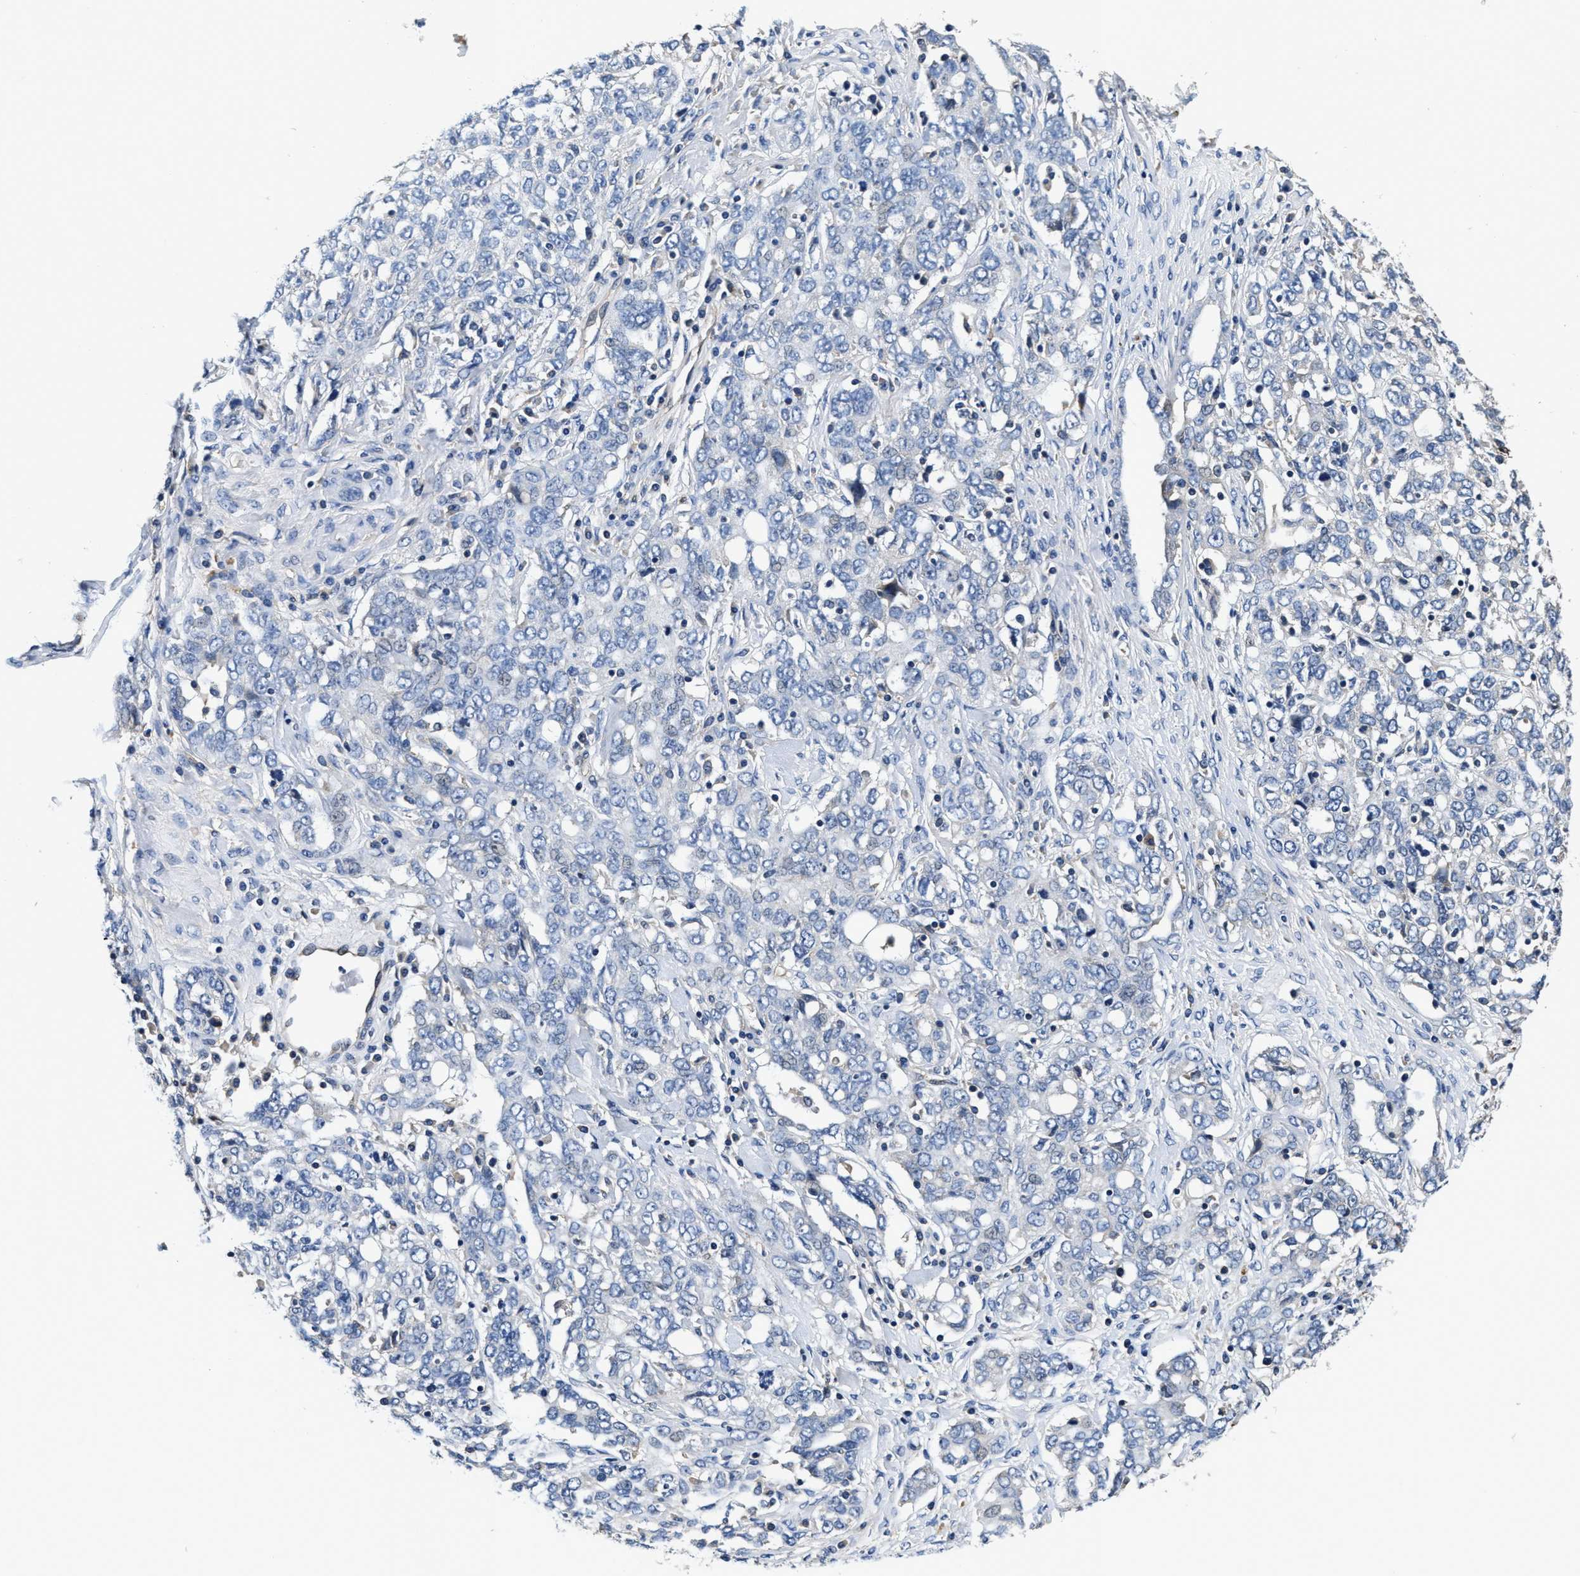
{"staining": {"intensity": "negative", "quantity": "none", "location": "none"}, "tissue": "ovarian cancer", "cell_type": "Tumor cells", "image_type": "cancer", "snomed": [{"axis": "morphology", "description": "Carcinoma, endometroid"}, {"axis": "topography", "description": "Ovary"}], "caption": "Immunohistochemistry (IHC) histopathology image of human ovarian cancer stained for a protein (brown), which demonstrates no staining in tumor cells.", "gene": "ANKIB1", "patient": {"sex": "female", "age": 62}}